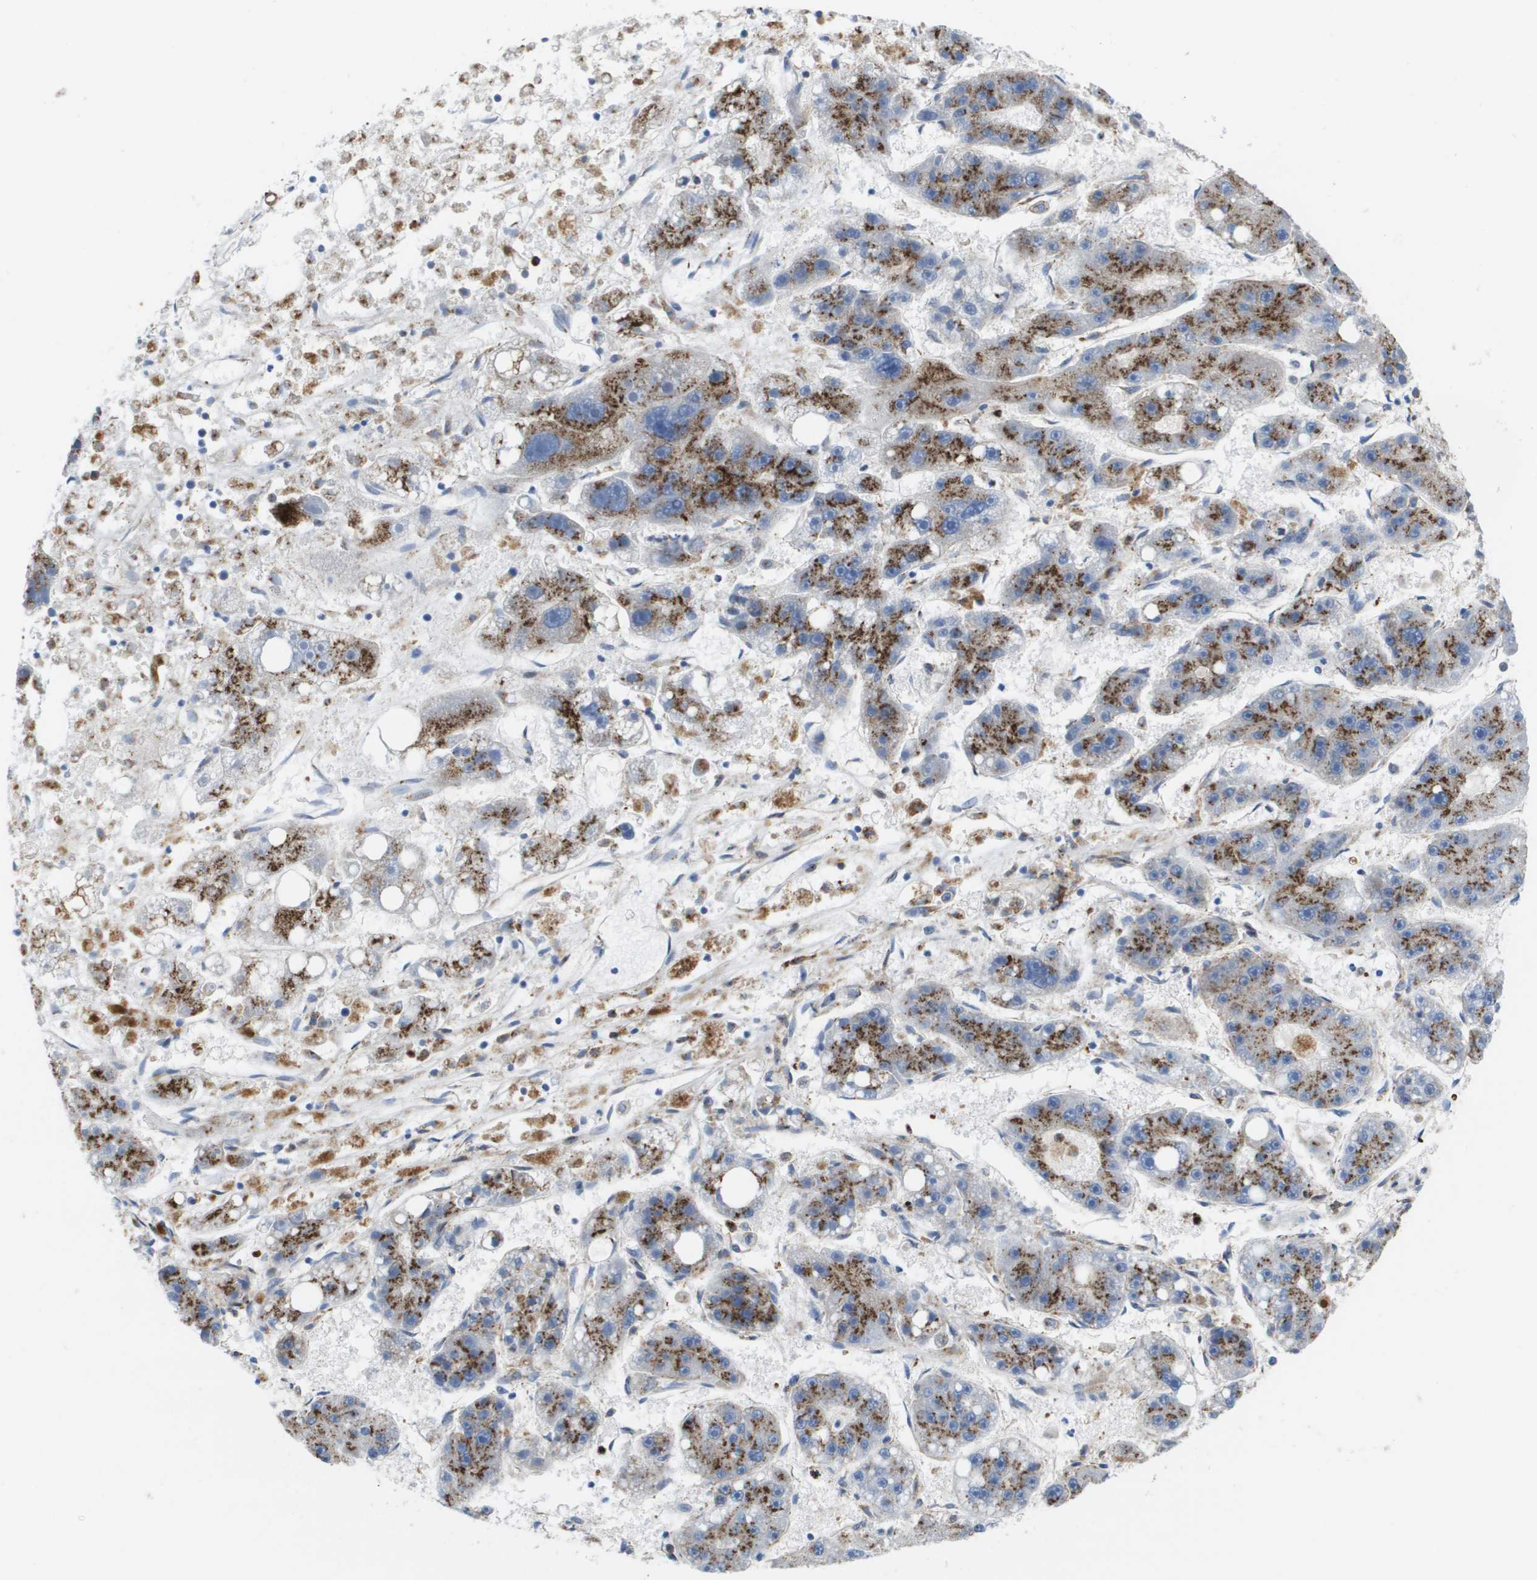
{"staining": {"intensity": "moderate", "quantity": ">75%", "location": "cytoplasmic/membranous"}, "tissue": "liver cancer", "cell_type": "Tumor cells", "image_type": "cancer", "snomed": [{"axis": "morphology", "description": "Carcinoma, Hepatocellular, NOS"}, {"axis": "topography", "description": "Liver"}], "caption": "Human liver hepatocellular carcinoma stained with a protein marker demonstrates moderate staining in tumor cells.", "gene": "SLC37A2", "patient": {"sex": "female", "age": 61}}